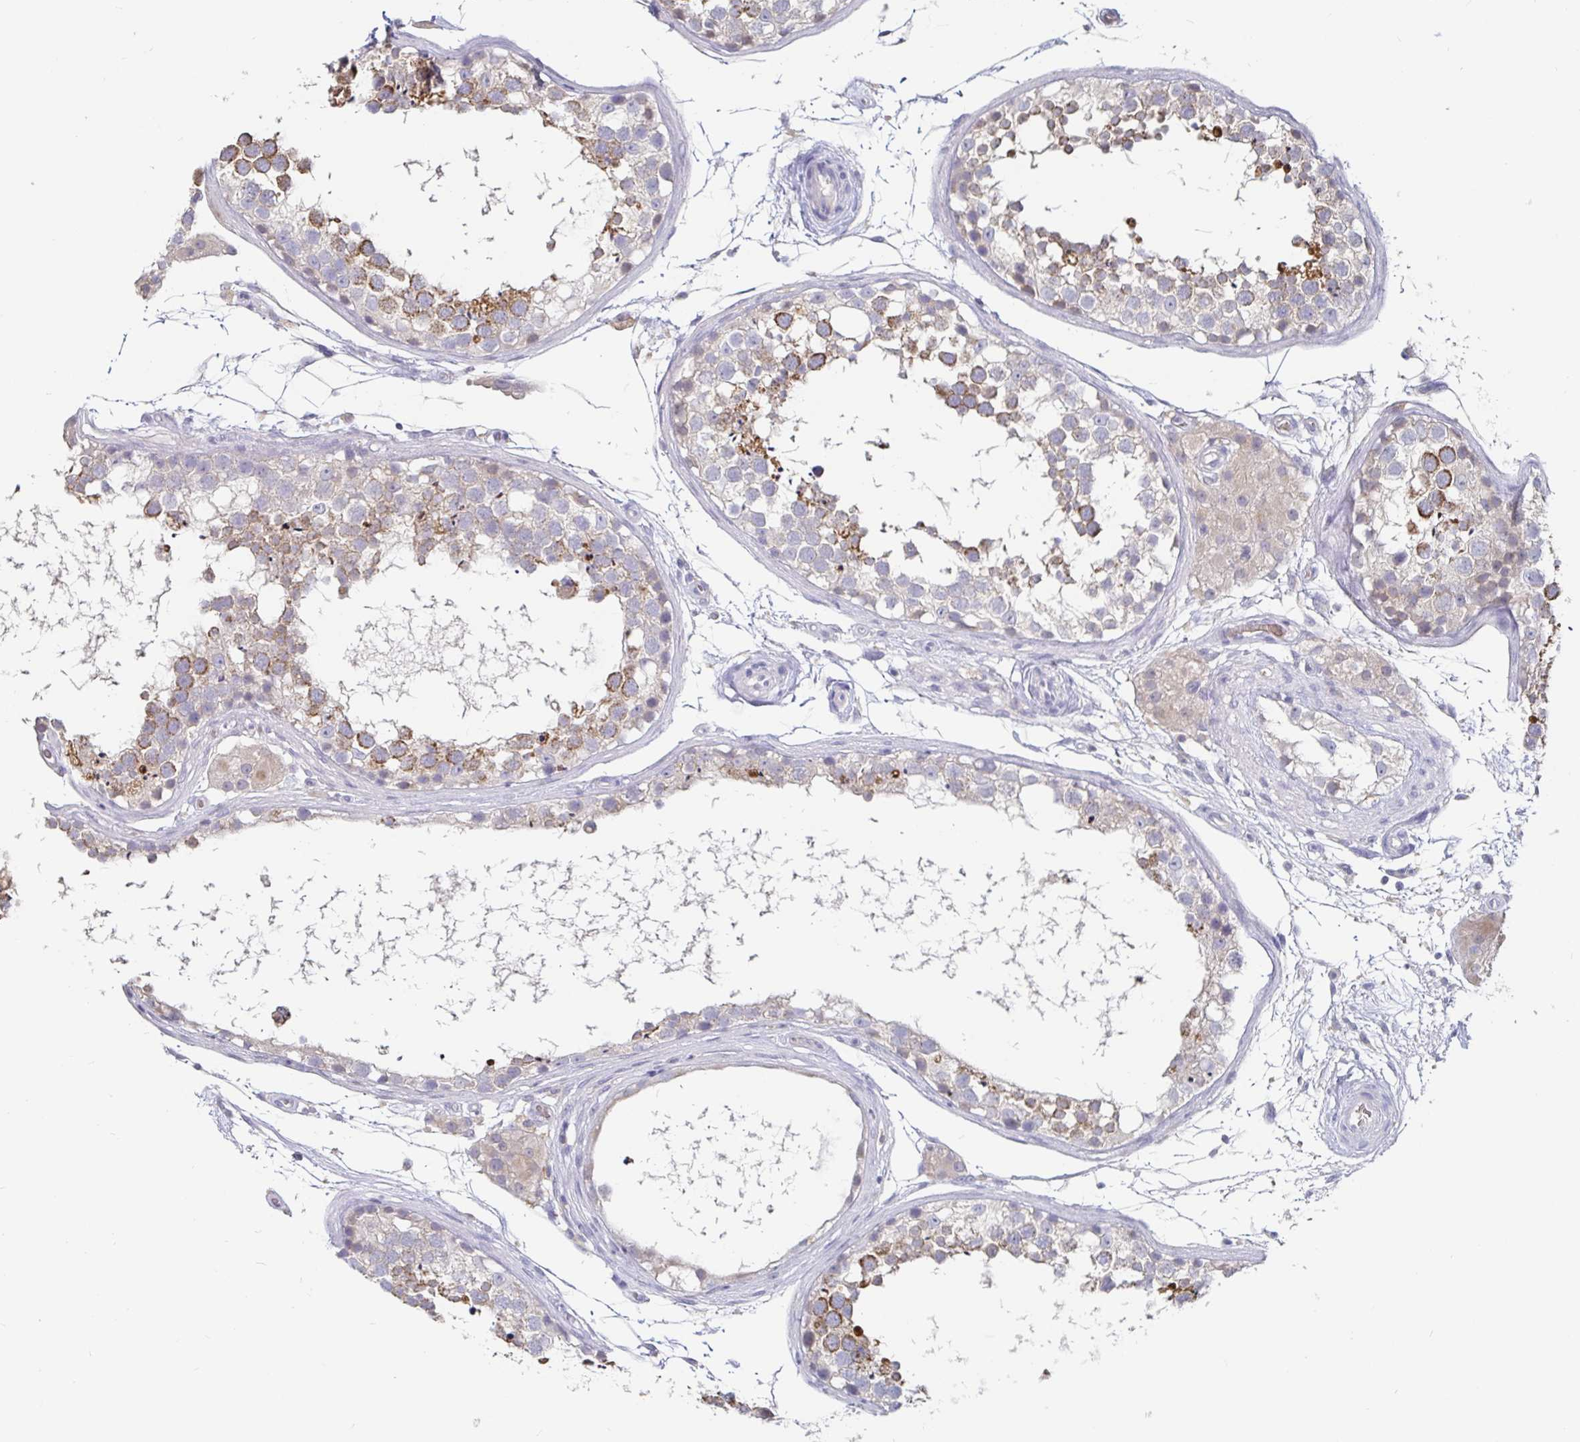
{"staining": {"intensity": "strong", "quantity": "25%-75%", "location": "cytoplasmic/membranous"}, "tissue": "testis", "cell_type": "Cells in seminiferous ducts", "image_type": "normal", "snomed": [{"axis": "morphology", "description": "Normal tissue, NOS"}, {"axis": "morphology", "description": "Seminoma, NOS"}, {"axis": "topography", "description": "Testis"}], "caption": "This is a micrograph of immunohistochemistry (IHC) staining of benign testis, which shows strong expression in the cytoplasmic/membranous of cells in seminiferous ducts.", "gene": "SPPL3", "patient": {"sex": "male", "age": 65}}